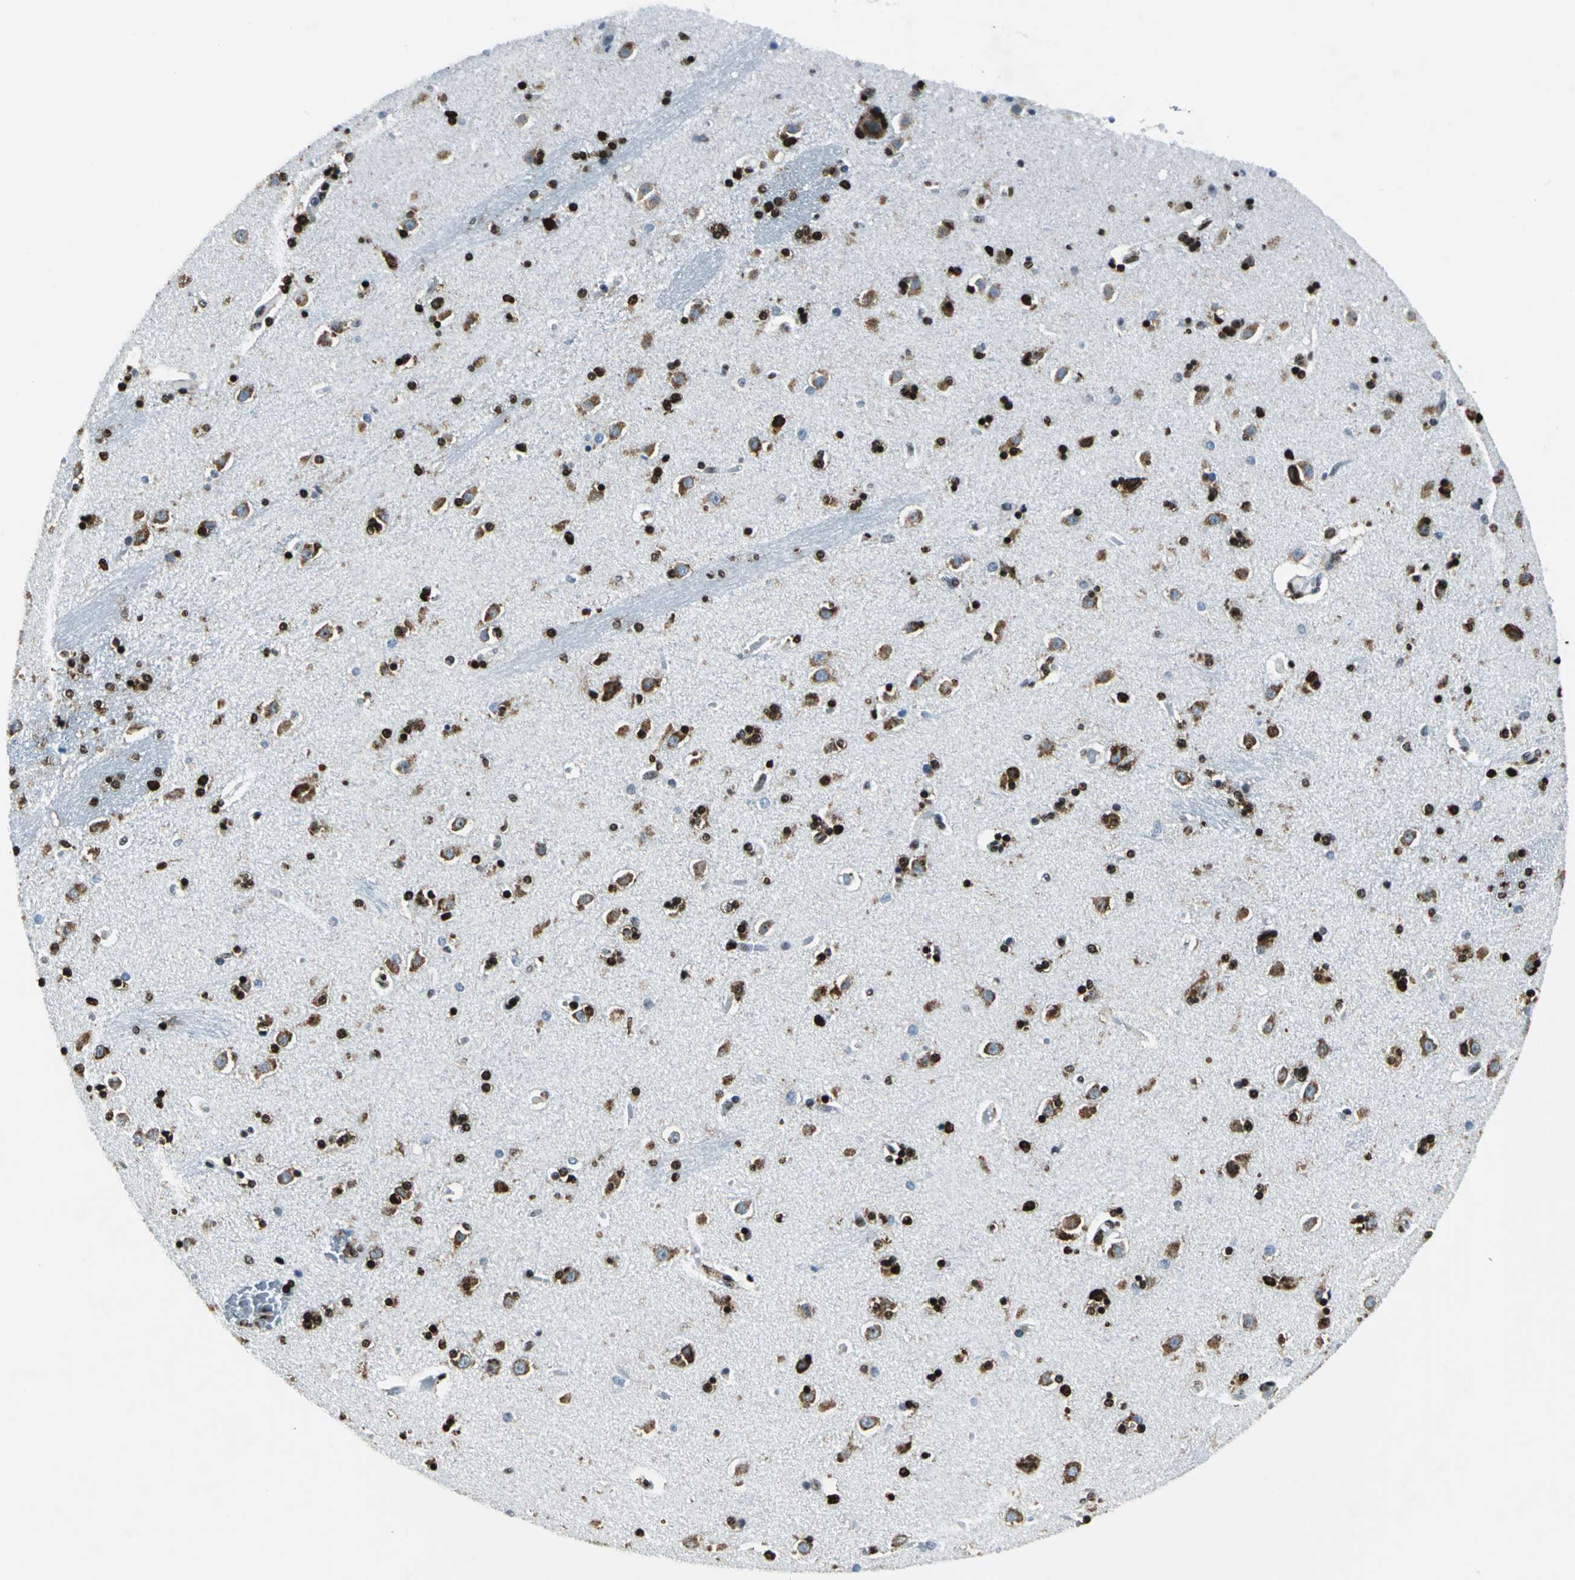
{"staining": {"intensity": "strong", "quantity": ">75%", "location": "nuclear"}, "tissue": "caudate", "cell_type": "Glial cells", "image_type": "normal", "snomed": [{"axis": "morphology", "description": "Normal tissue, NOS"}, {"axis": "topography", "description": "Lateral ventricle wall"}], "caption": "Normal caudate reveals strong nuclear expression in approximately >75% of glial cells, visualized by immunohistochemistry.", "gene": "APEX1", "patient": {"sex": "female", "age": 54}}